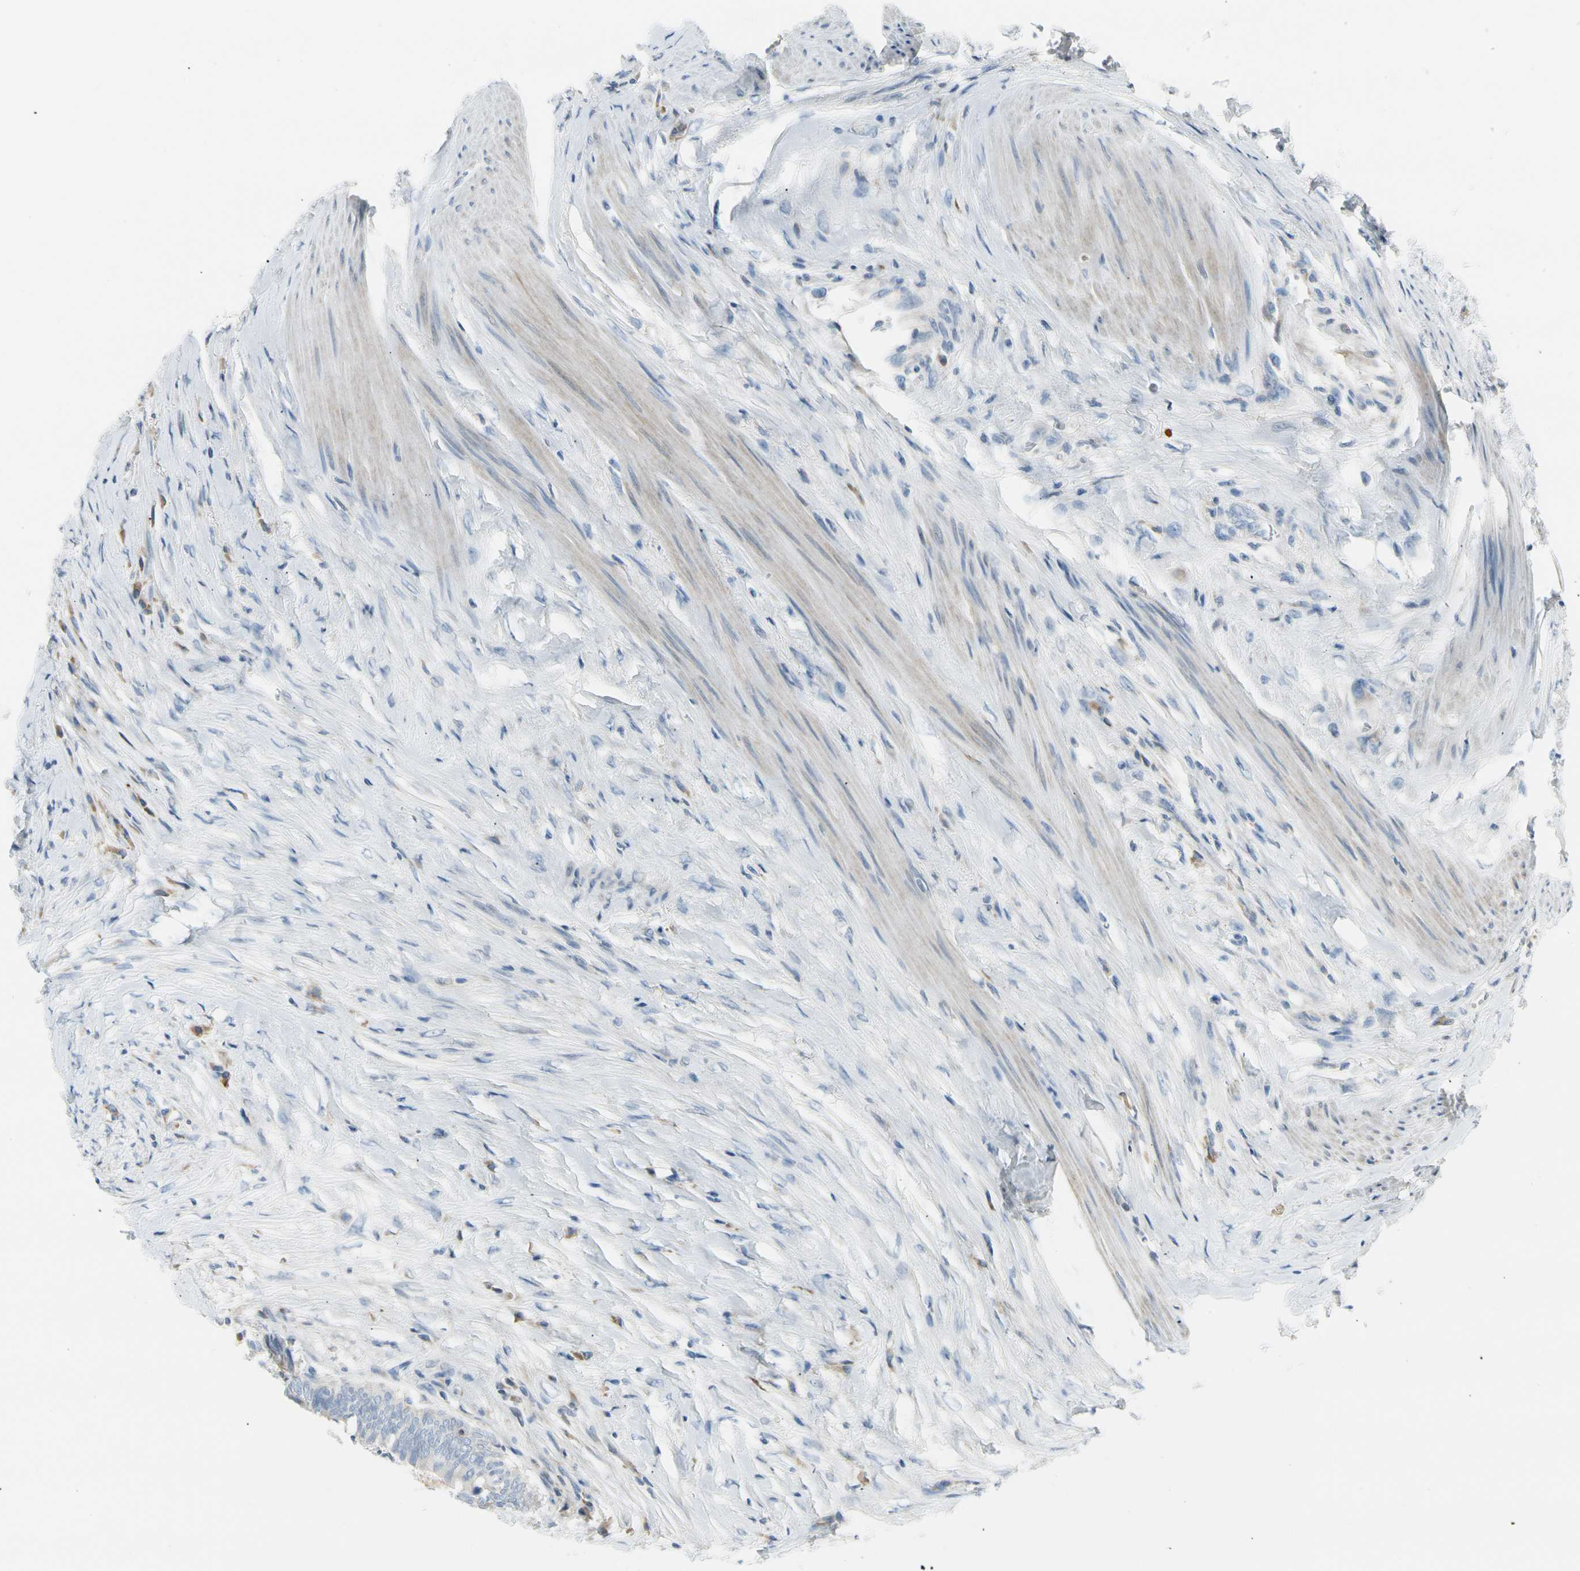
{"staining": {"intensity": "negative", "quantity": "none", "location": "none"}, "tissue": "colorectal cancer", "cell_type": "Tumor cells", "image_type": "cancer", "snomed": [{"axis": "morphology", "description": "Adenocarcinoma, NOS"}, {"axis": "topography", "description": "Rectum"}], "caption": "This is an immunohistochemistry (IHC) micrograph of human colorectal cancer. There is no expression in tumor cells.", "gene": "TNFSF11", "patient": {"sex": "male", "age": 63}}